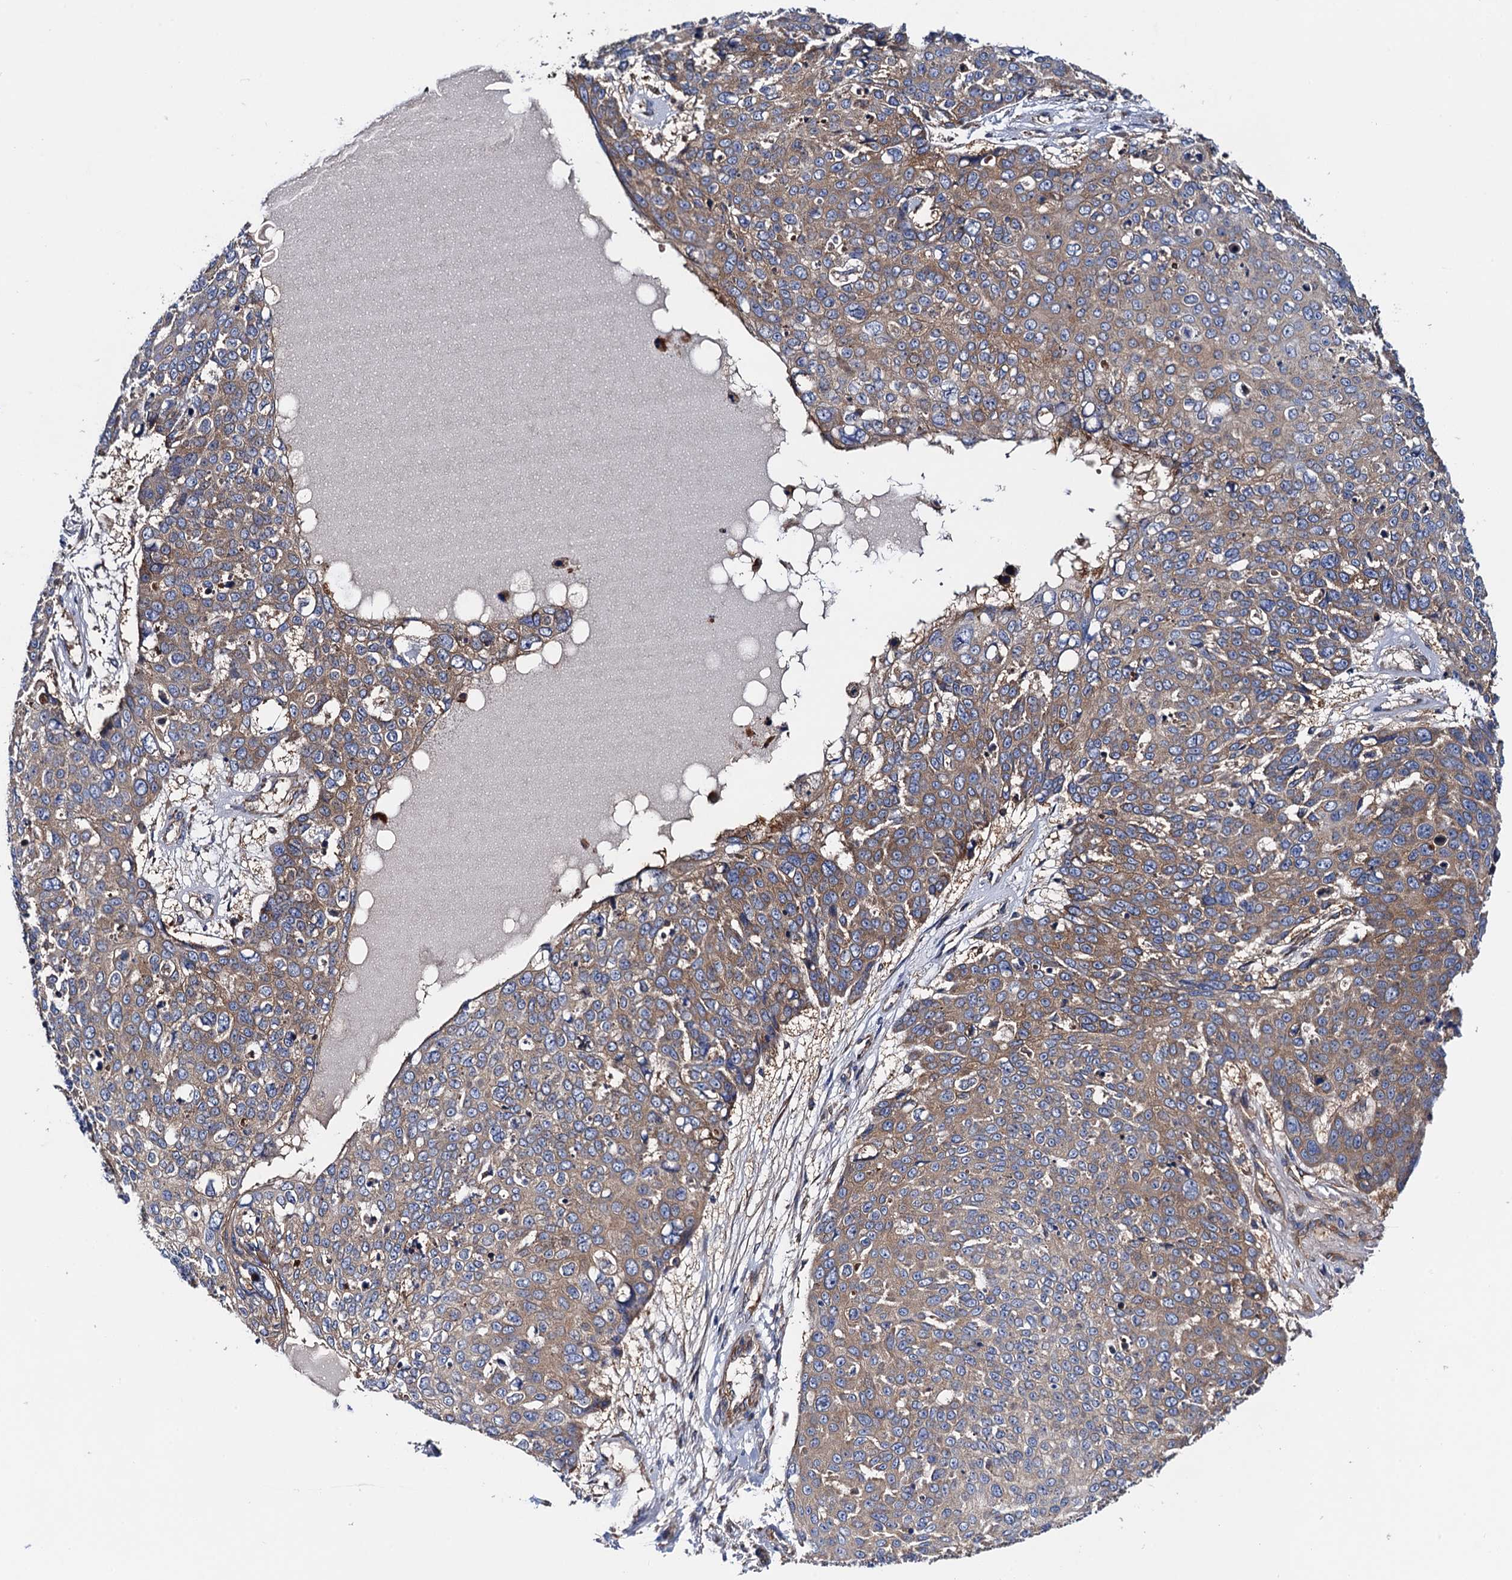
{"staining": {"intensity": "weak", "quantity": ">75%", "location": "cytoplasmic/membranous"}, "tissue": "skin cancer", "cell_type": "Tumor cells", "image_type": "cancer", "snomed": [{"axis": "morphology", "description": "Squamous cell carcinoma, NOS"}, {"axis": "topography", "description": "Skin"}], "caption": "IHC histopathology image of neoplastic tissue: skin cancer (squamous cell carcinoma) stained using immunohistochemistry exhibits low levels of weak protein expression localized specifically in the cytoplasmic/membranous of tumor cells, appearing as a cytoplasmic/membranous brown color.", "gene": "MRPL48", "patient": {"sex": "male", "age": 71}}